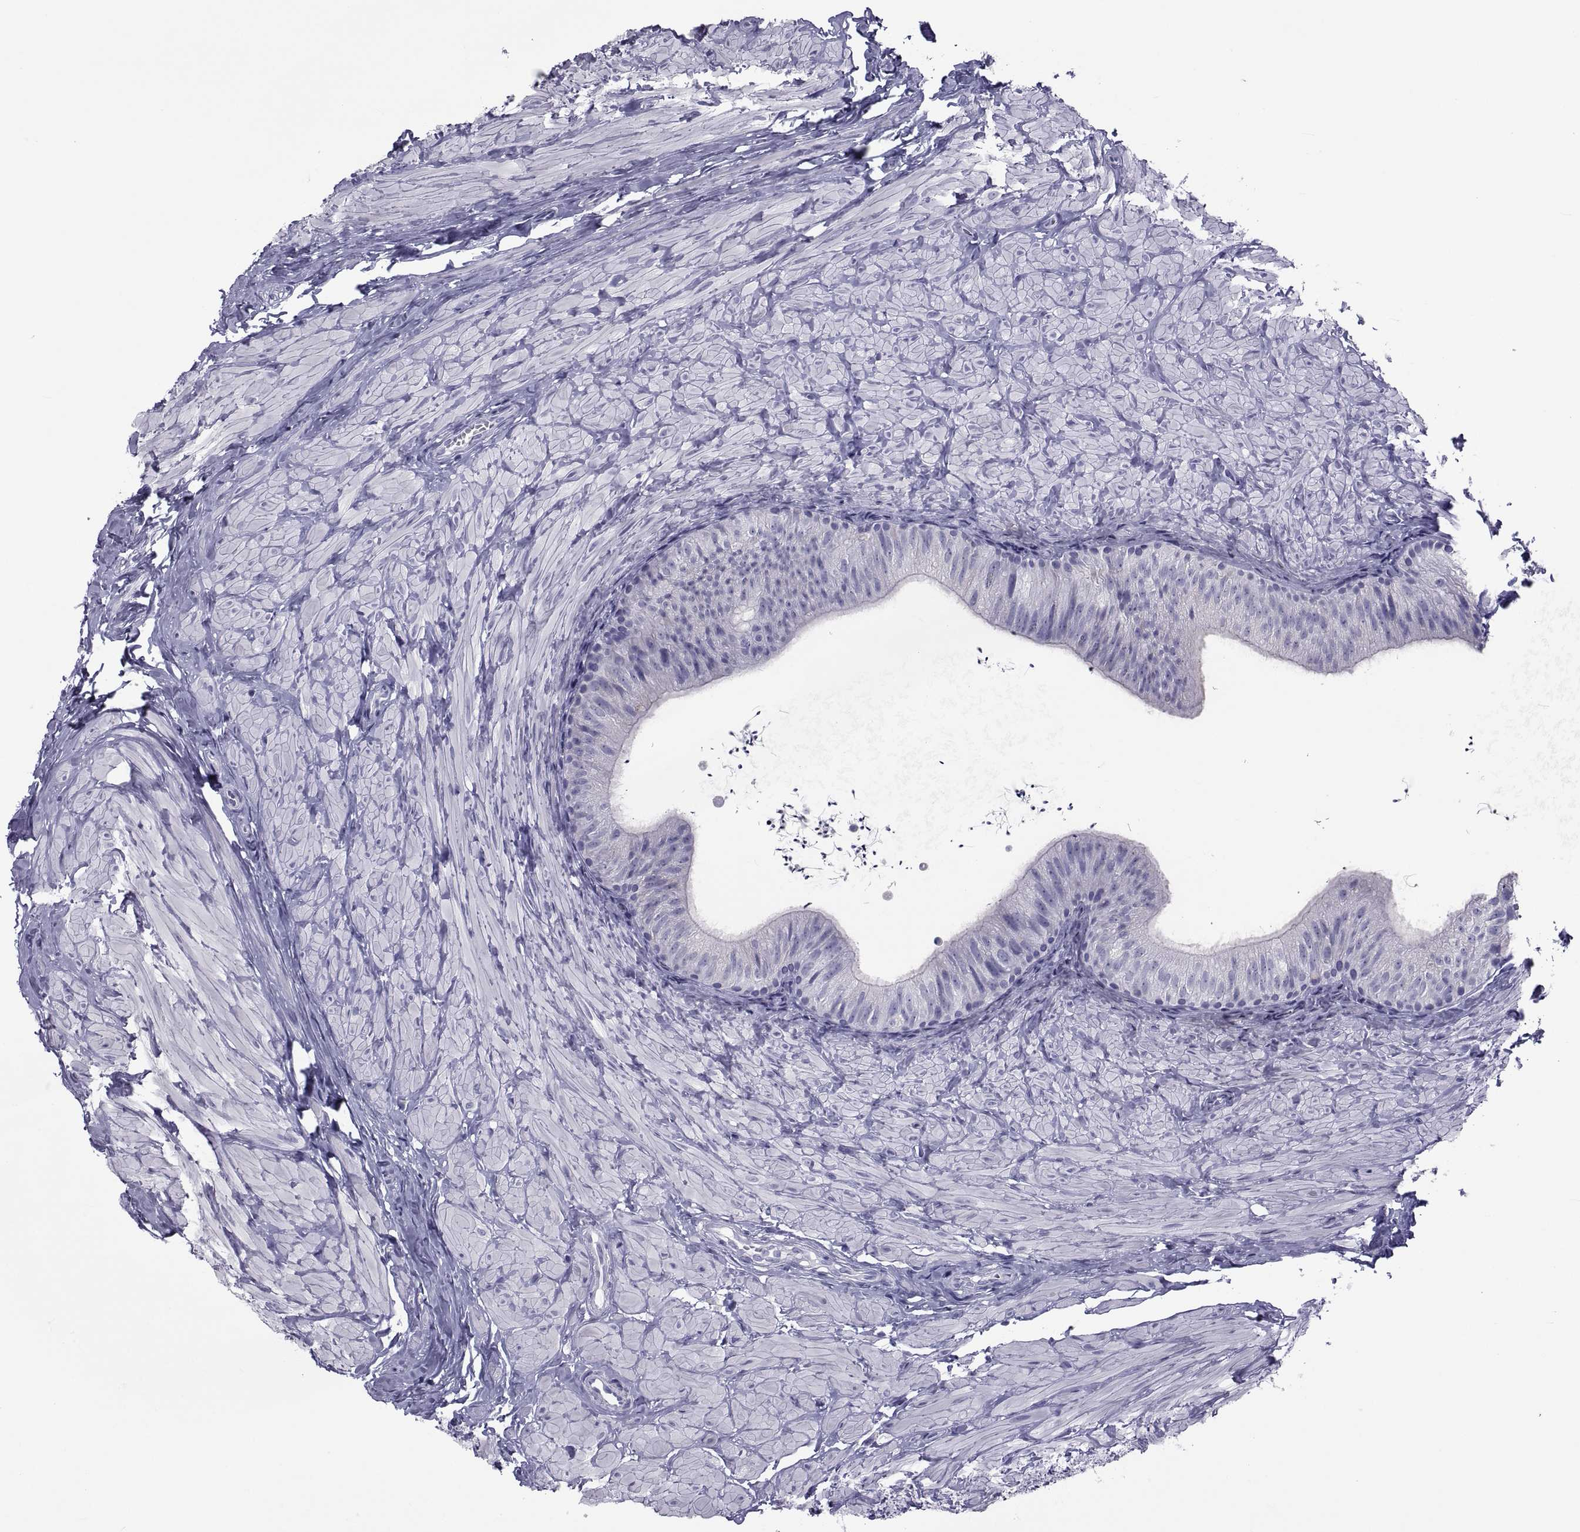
{"staining": {"intensity": "negative", "quantity": "none", "location": "none"}, "tissue": "epididymis", "cell_type": "Glandular cells", "image_type": "normal", "snomed": [{"axis": "morphology", "description": "Normal tissue, NOS"}, {"axis": "topography", "description": "Epididymis"}], "caption": "Immunohistochemistry histopathology image of normal epididymis: human epididymis stained with DAB (3,3'-diaminobenzidine) demonstrates no significant protein staining in glandular cells. The staining is performed using DAB (3,3'-diaminobenzidine) brown chromogen with nuclei counter-stained in using hematoxylin.", "gene": "NPTX2", "patient": {"sex": "male", "age": 32}}